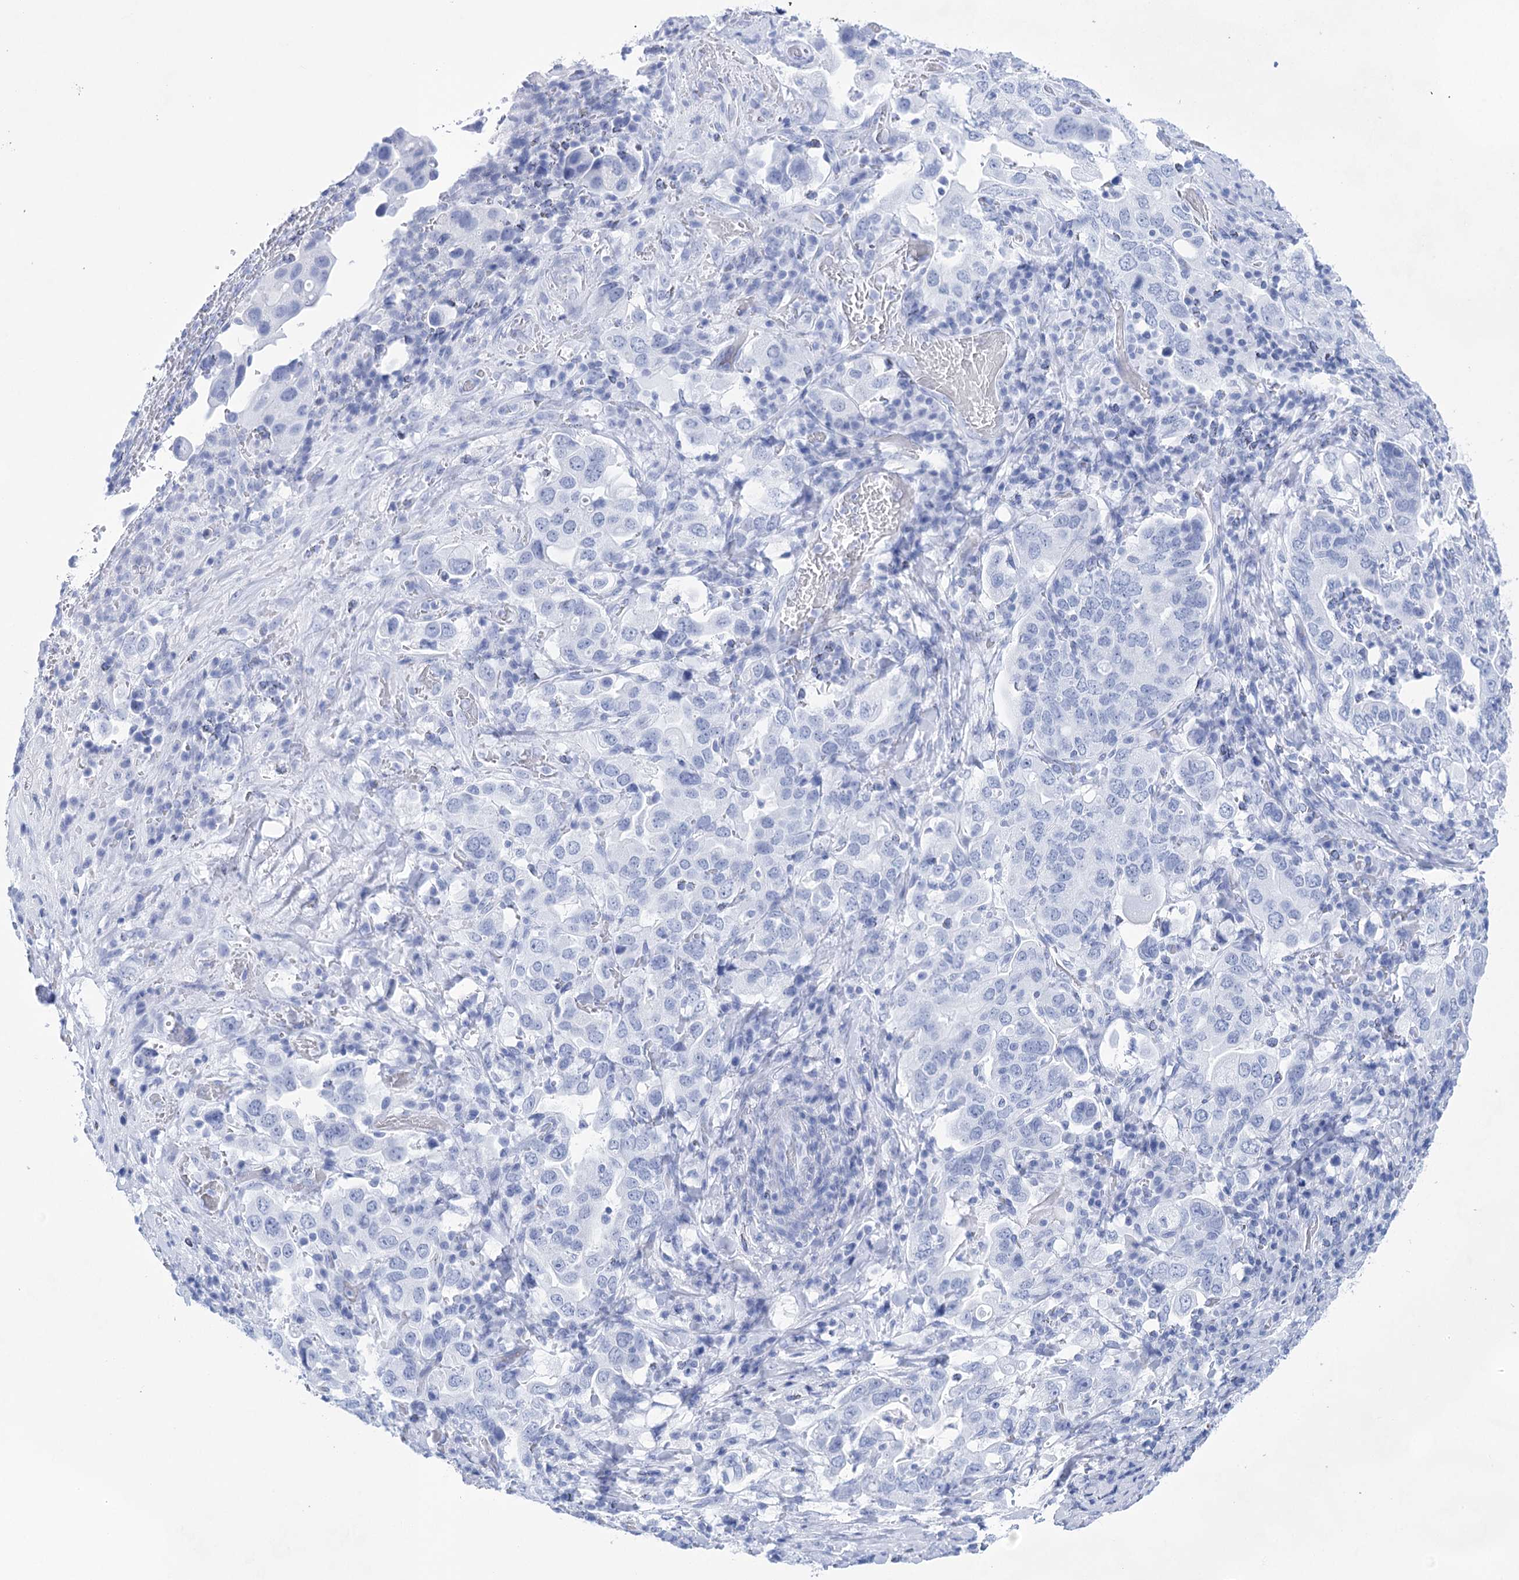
{"staining": {"intensity": "negative", "quantity": "none", "location": "none"}, "tissue": "stomach cancer", "cell_type": "Tumor cells", "image_type": "cancer", "snomed": [{"axis": "morphology", "description": "Adenocarcinoma, NOS"}, {"axis": "topography", "description": "Stomach, upper"}], "caption": "Tumor cells show no significant protein positivity in adenocarcinoma (stomach). (DAB (3,3'-diaminobenzidine) immunohistochemistry with hematoxylin counter stain).", "gene": "LALBA", "patient": {"sex": "male", "age": 62}}